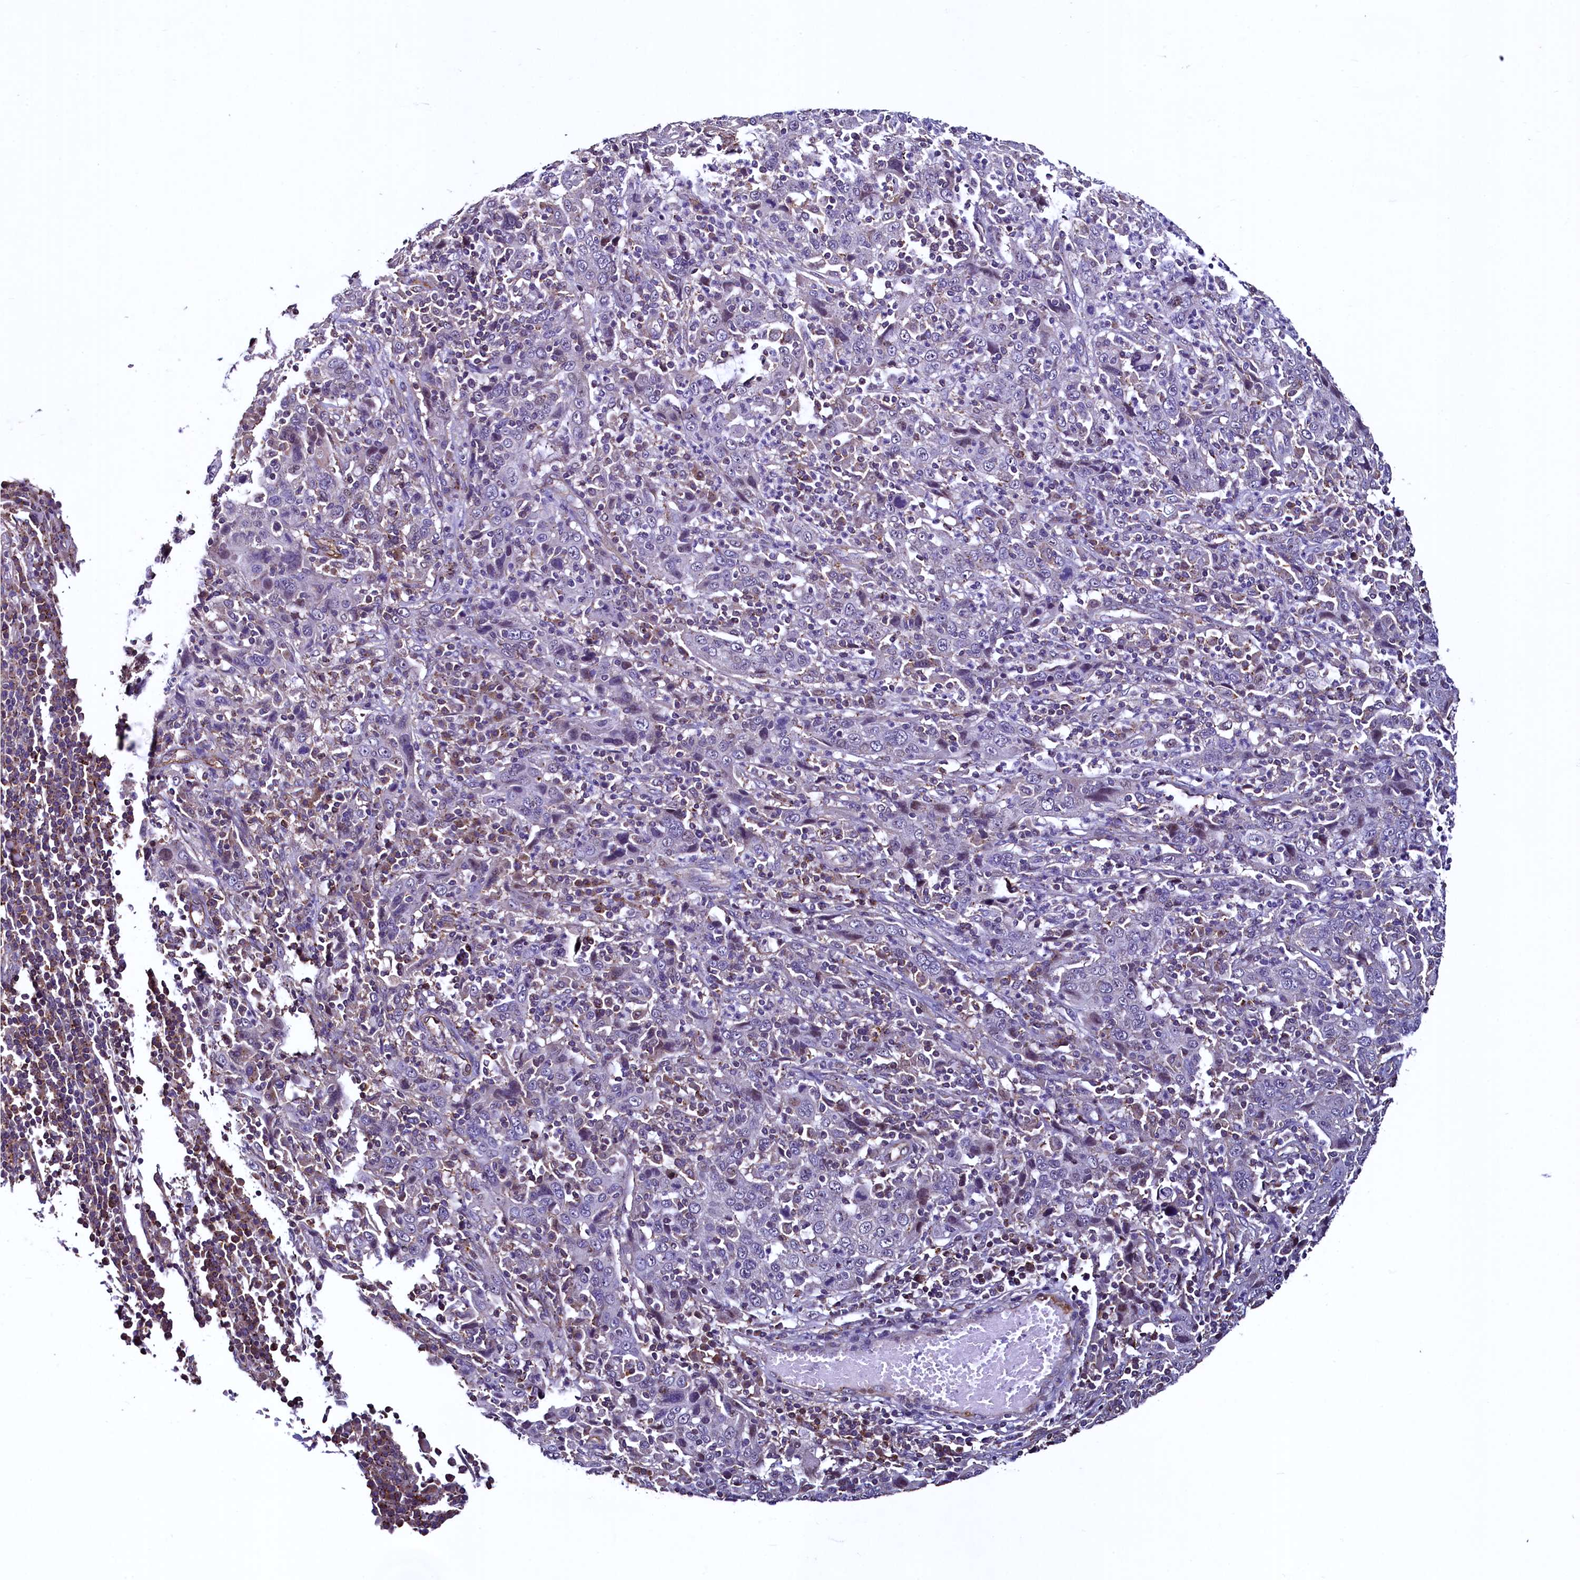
{"staining": {"intensity": "negative", "quantity": "none", "location": "none"}, "tissue": "cervical cancer", "cell_type": "Tumor cells", "image_type": "cancer", "snomed": [{"axis": "morphology", "description": "Squamous cell carcinoma, NOS"}, {"axis": "topography", "description": "Cervix"}], "caption": "A histopathology image of cervical cancer (squamous cell carcinoma) stained for a protein reveals no brown staining in tumor cells.", "gene": "PALM", "patient": {"sex": "female", "age": 46}}